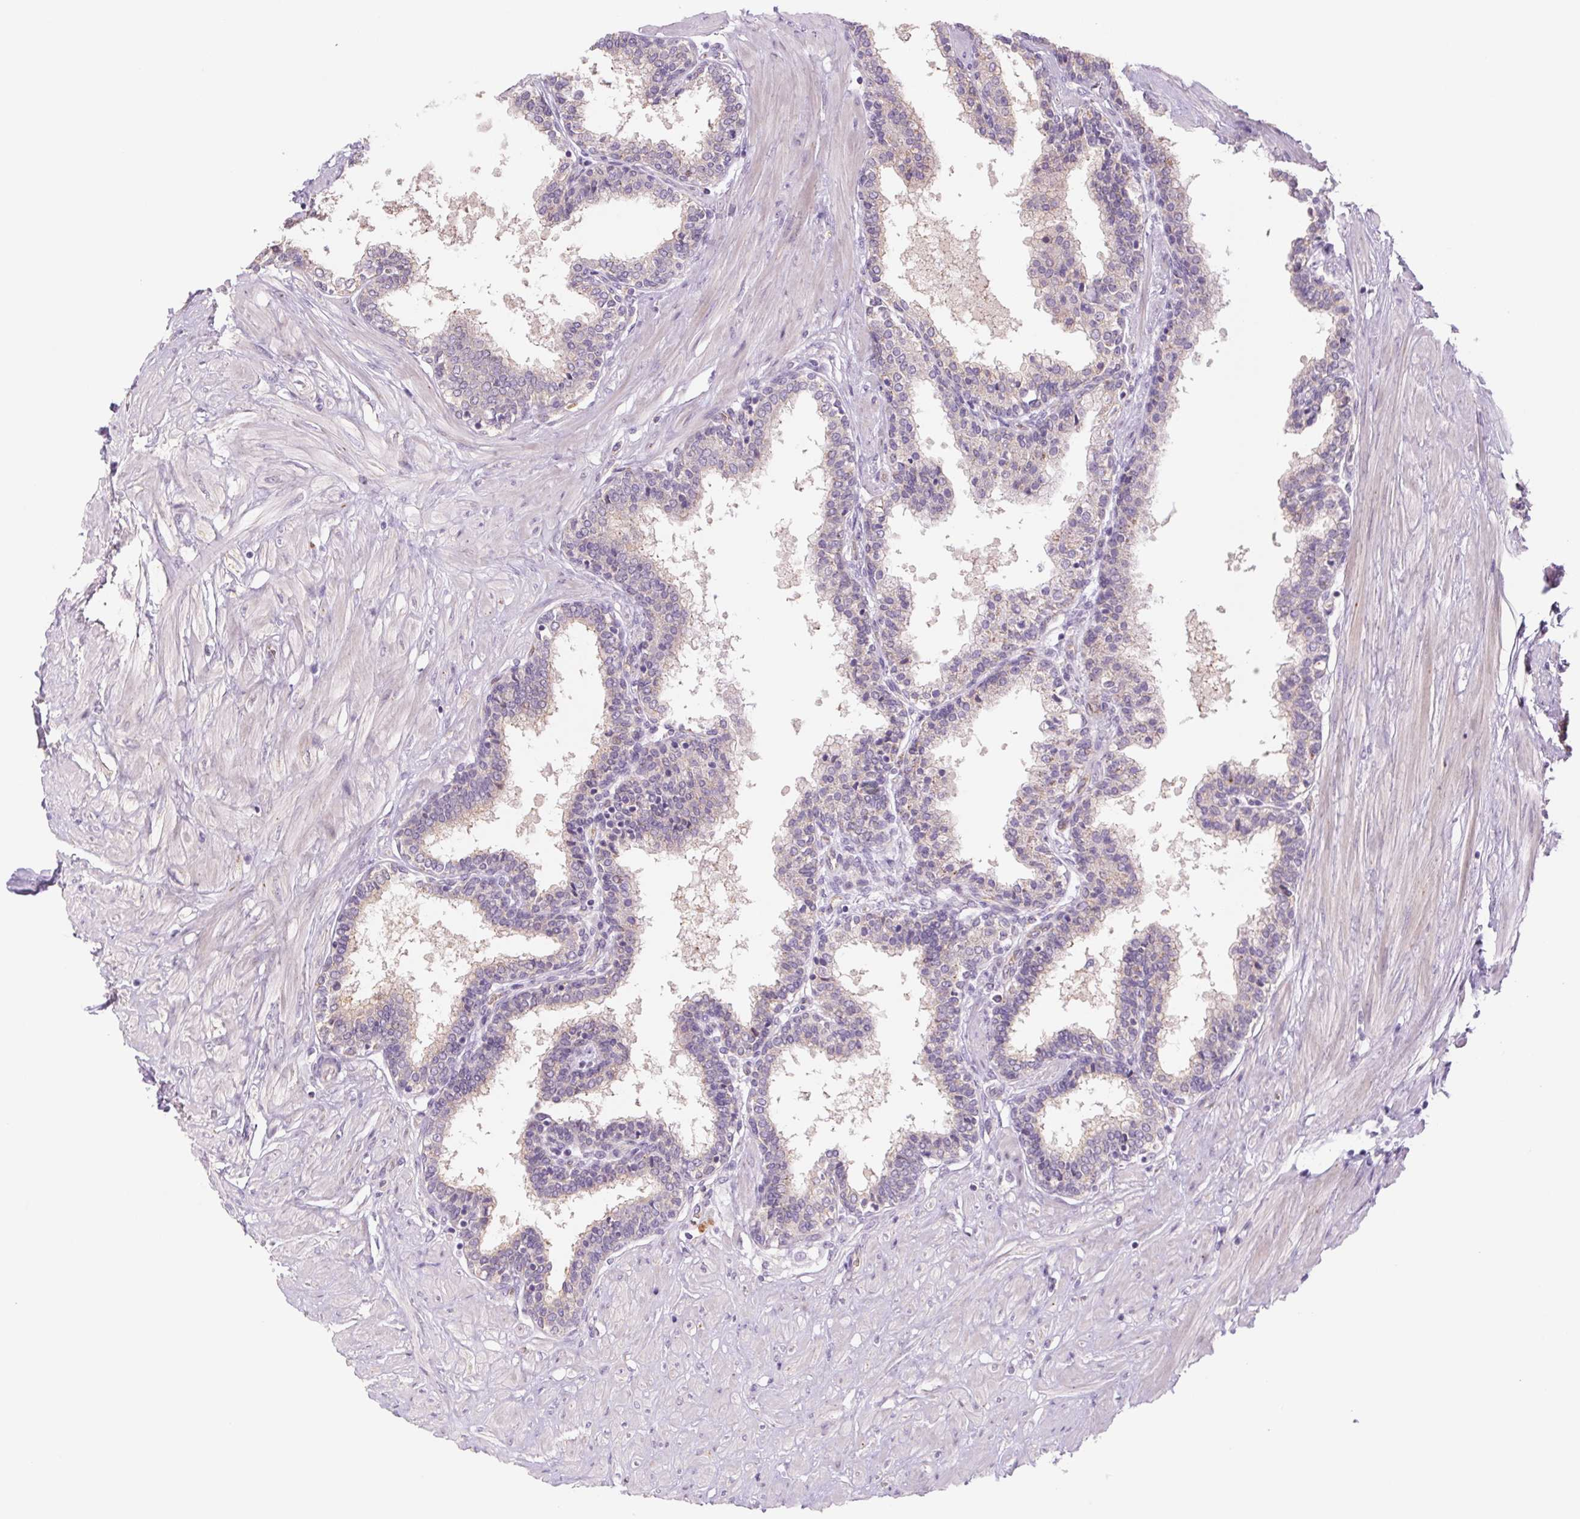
{"staining": {"intensity": "negative", "quantity": "none", "location": "none"}, "tissue": "prostate", "cell_type": "Glandular cells", "image_type": "normal", "snomed": [{"axis": "morphology", "description": "Normal tissue, NOS"}, {"axis": "topography", "description": "Prostate"}], "caption": "IHC of unremarkable human prostate reveals no expression in glandular cells.", "gene": "IGFL3", "patient": {"sex": "male", "age": 55}}